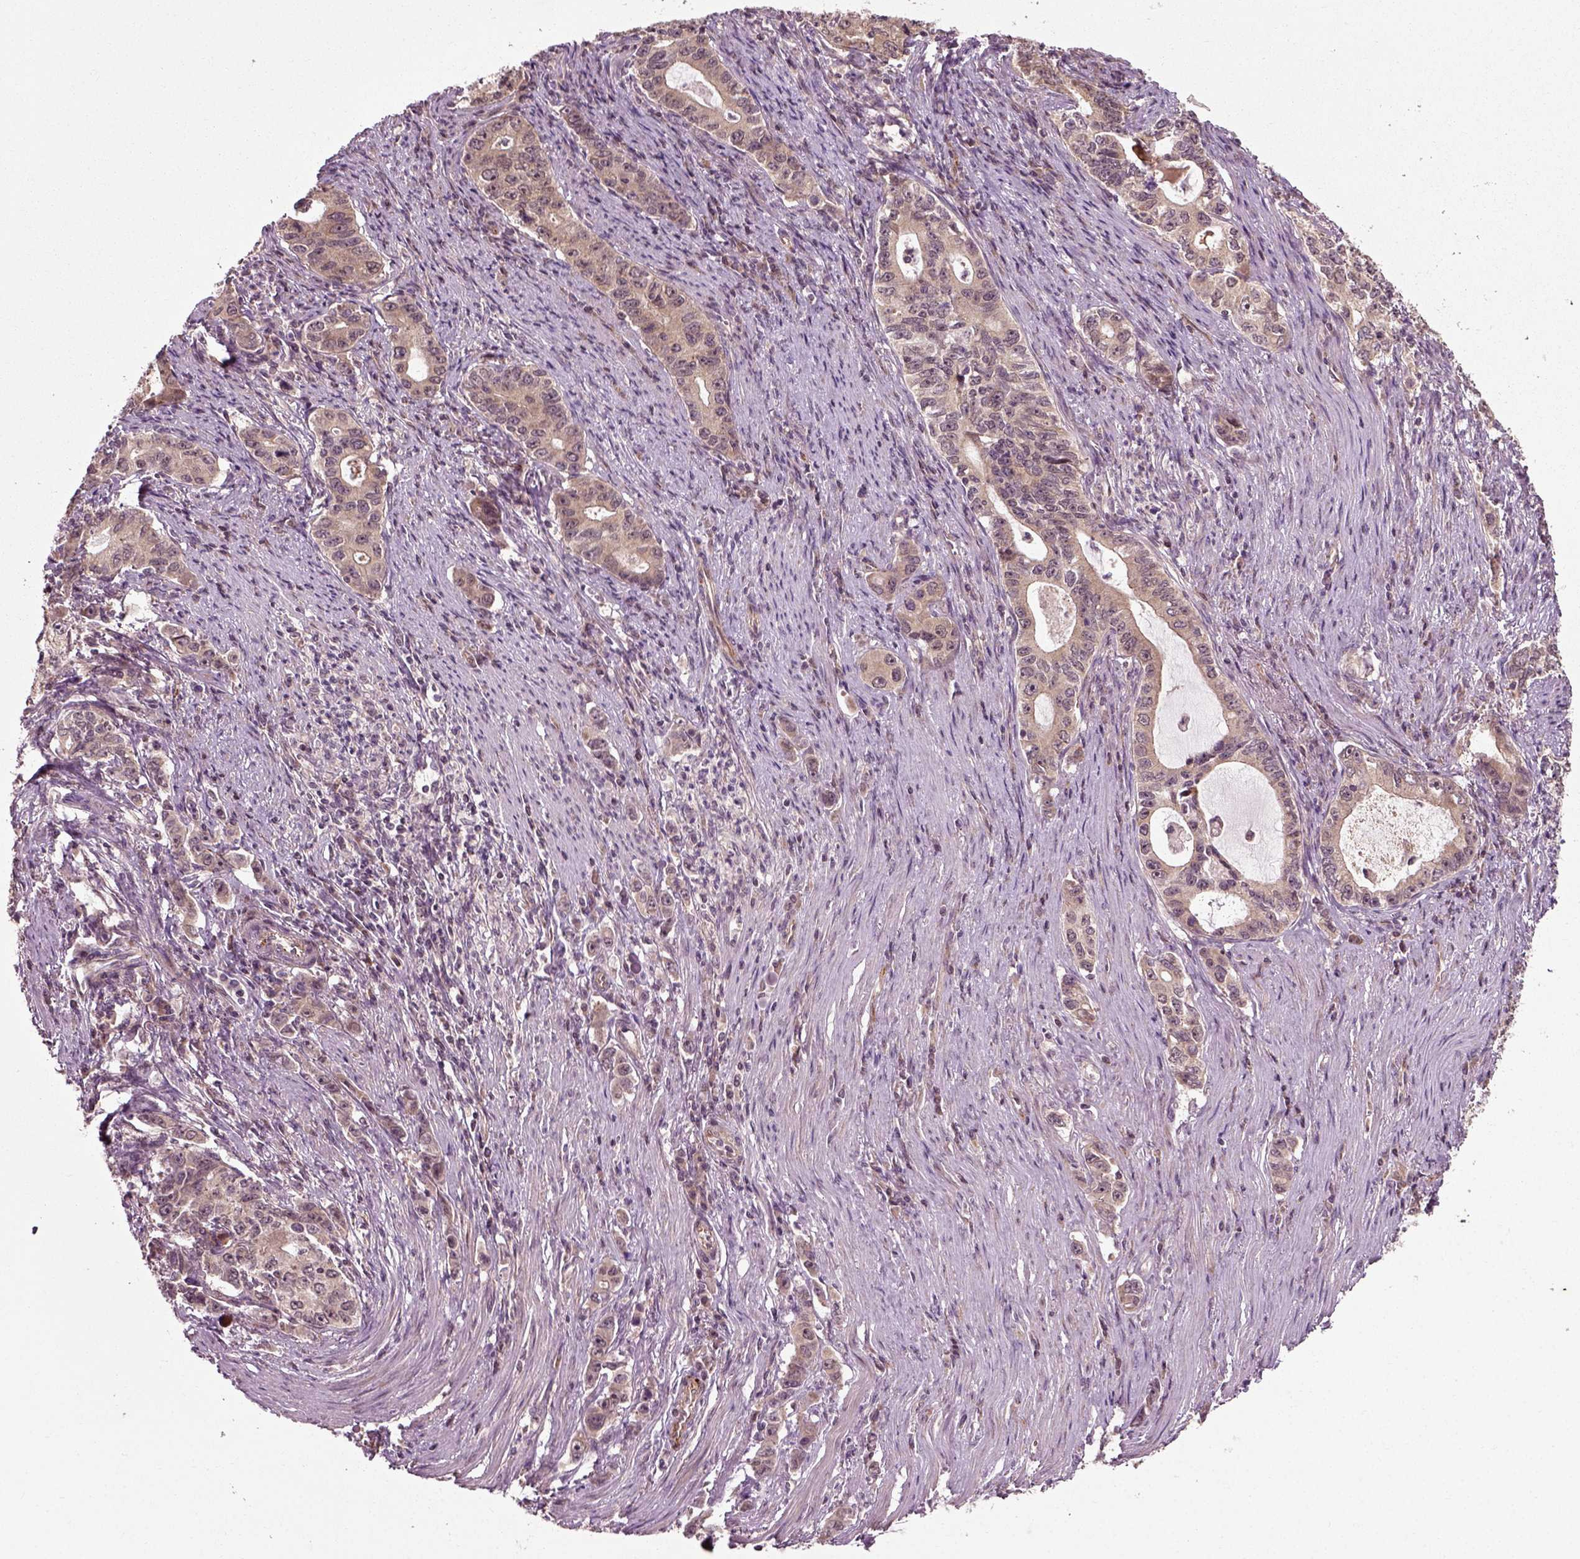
{"staining": {"intensity": "weak", "quantity": ">75%", "location": "cytoplasmic/membranous"}, "tissue": "stomach cancer", "cell_type": "Tumor cells", "image_type": "cancer", "snomed": [{"axis": "morphology", "description": "Adenocarcinoma, NOS"}, {"axis": "topography", "description": "Stomach, lower"}], "caption": "Stomach cancer tissue displays weak cytoplasmic/membranous staining in about >75% of tumor cells, visualized by immunohistochemistry. The staining was performed using DAB, with brown indicating positive protein expression. Nuclei are stained blue with hematoxylin.", "gene": "PLCD3", "patient": {"sex": "female", "age": 72}}